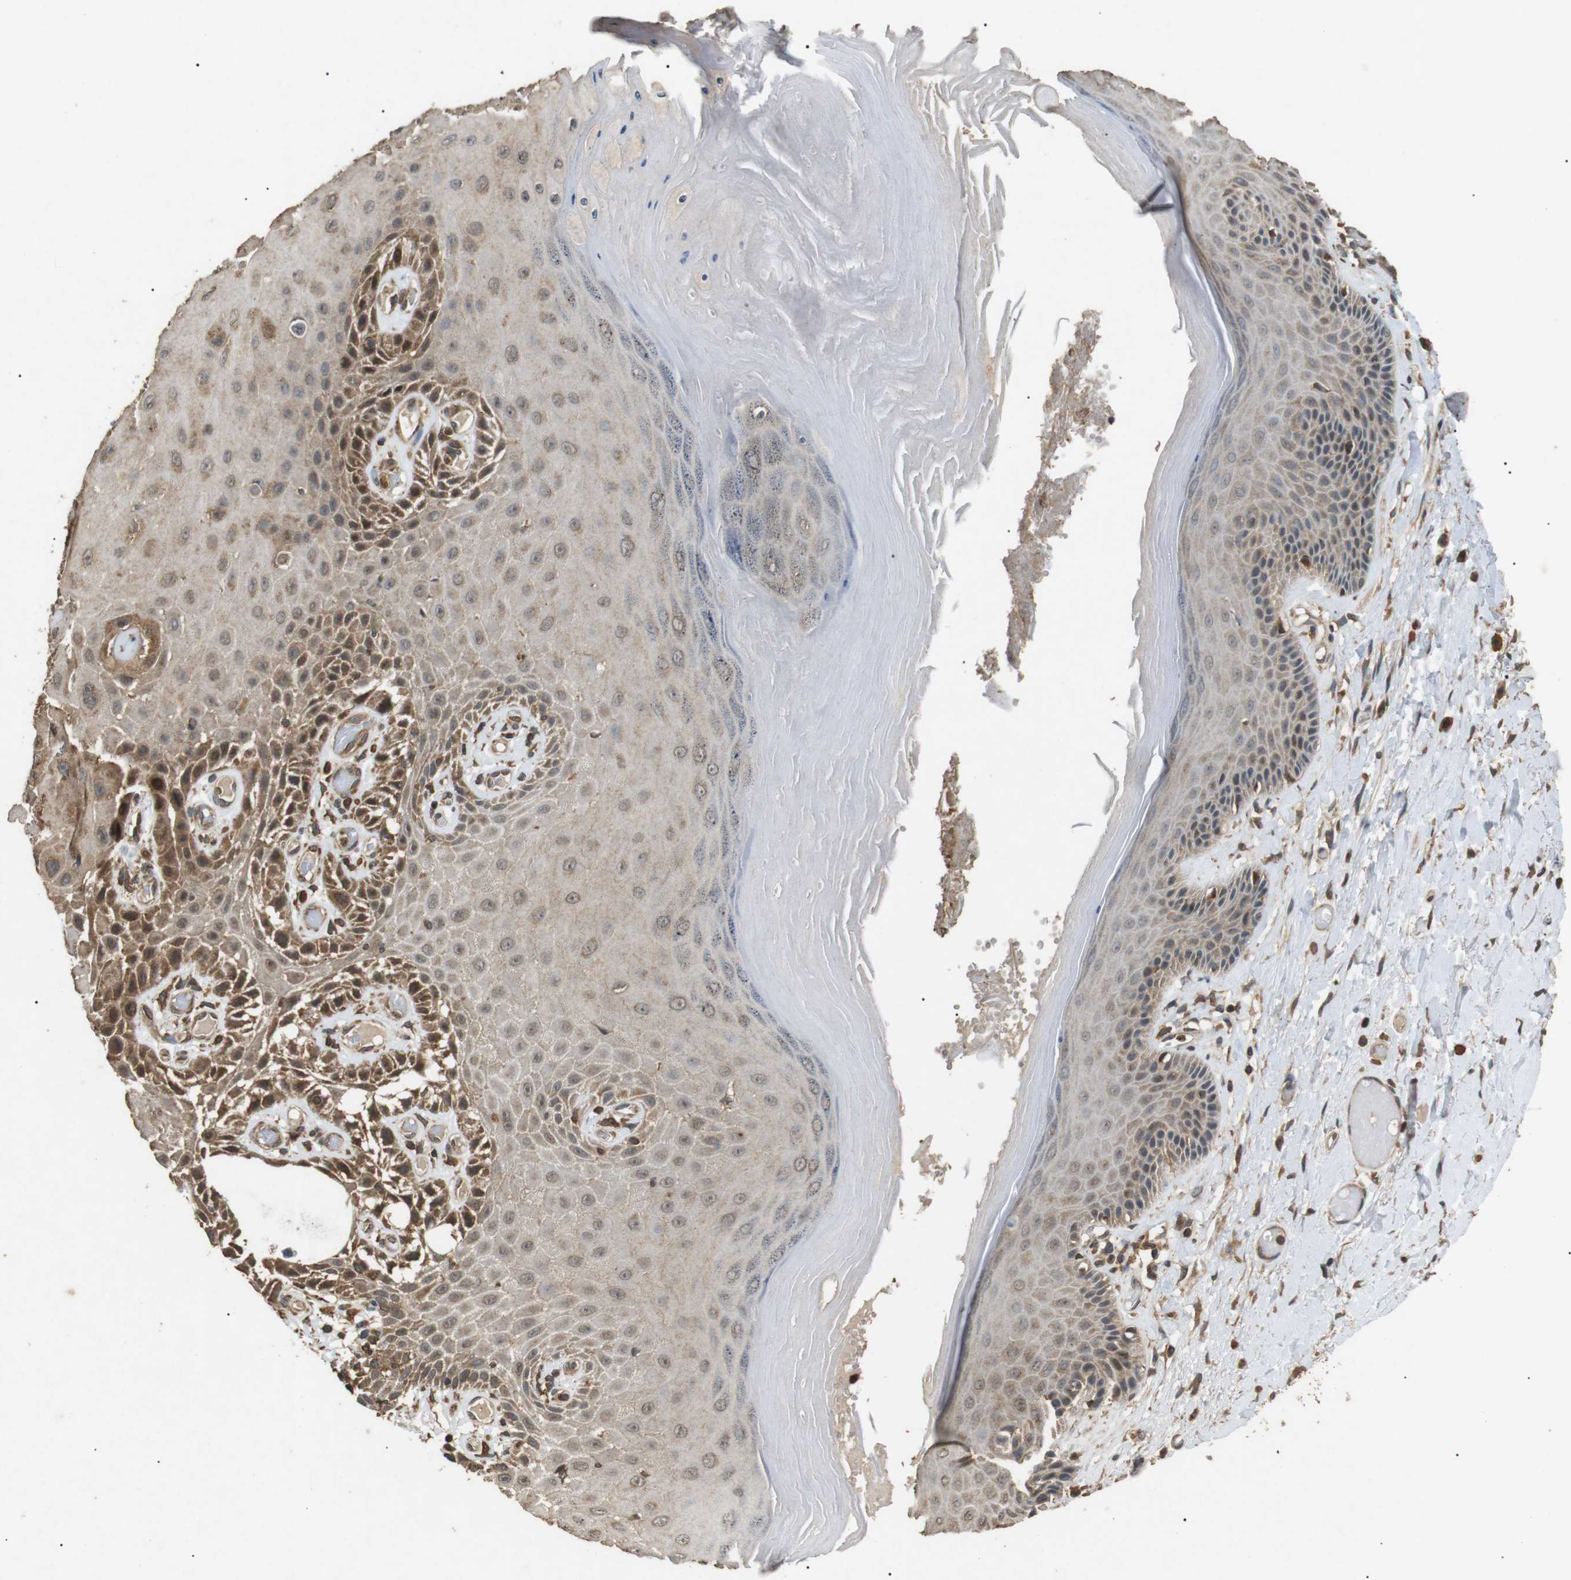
{"staining": {"intensity": "moderate", "quantity": "25%-75%", "location": "cytoplasmic/membranous"}, "tissue": "skin", "cell_type": "Epidermal cells", "image_type": "normal", "snomed": [{"axis": "morphology", "description": "Normal tissue, NOS"}, {"axis": "topography", "description": "Vulva"}], "caption": "Immunohistochemistry staining of normal skin, which displays medium levels of moderate cytoplasmic/membranous expression in approximately 25%-75% of epidermal cells indicating moderate cytoplasmic/membranous protein positivity. The staining was performed using DAB (3,3'-diaminobenzidine) (brown) for protein detection and nuclei were counterstained in hematoxylin (blue).", "gene": "TBC1D15", "patient": {"sex": "female", "age": 73}}